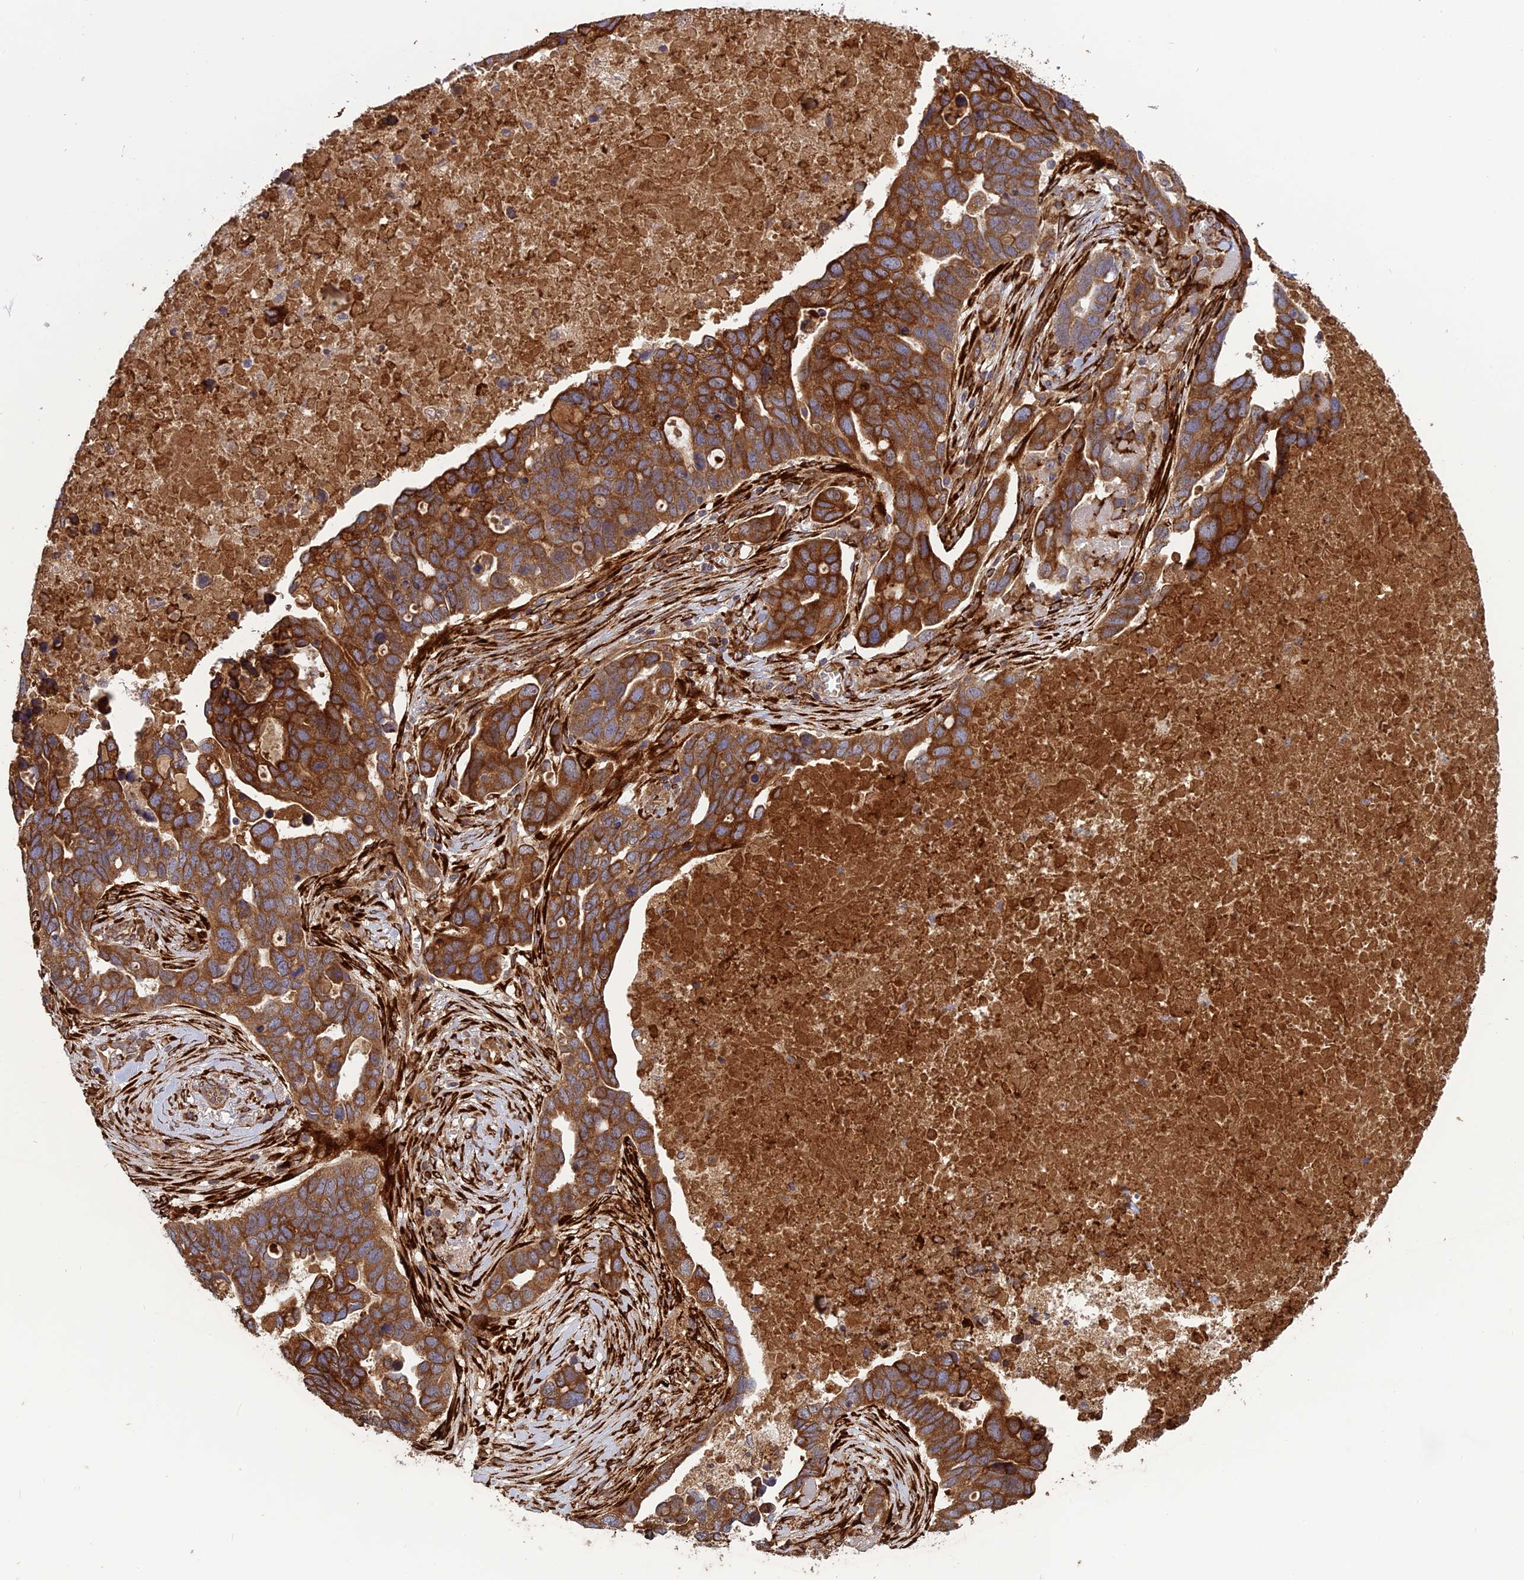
{"staining": {"intensity": "strong", "quantity": ">75%", "location": "cytoplasmic/membranous"}, "tissue": "ovarian cancer", "cell_type": "Tumor cells", "image_type": "cancer", "snomed": [{"axis": "morphology", "description": "Cystadenocarcinoma, serous, NOS"}, {"axis": "topography", "description": "Ovary"}], "caption": "Ovarian serous cystadenocarcinoma stained with DAB IHC displays high levels of strong cytoplasmic/membranous expression in about >75% of tumor cells.", "gene": "PPIC", "patient": {"sex": "female", "age": 54}}